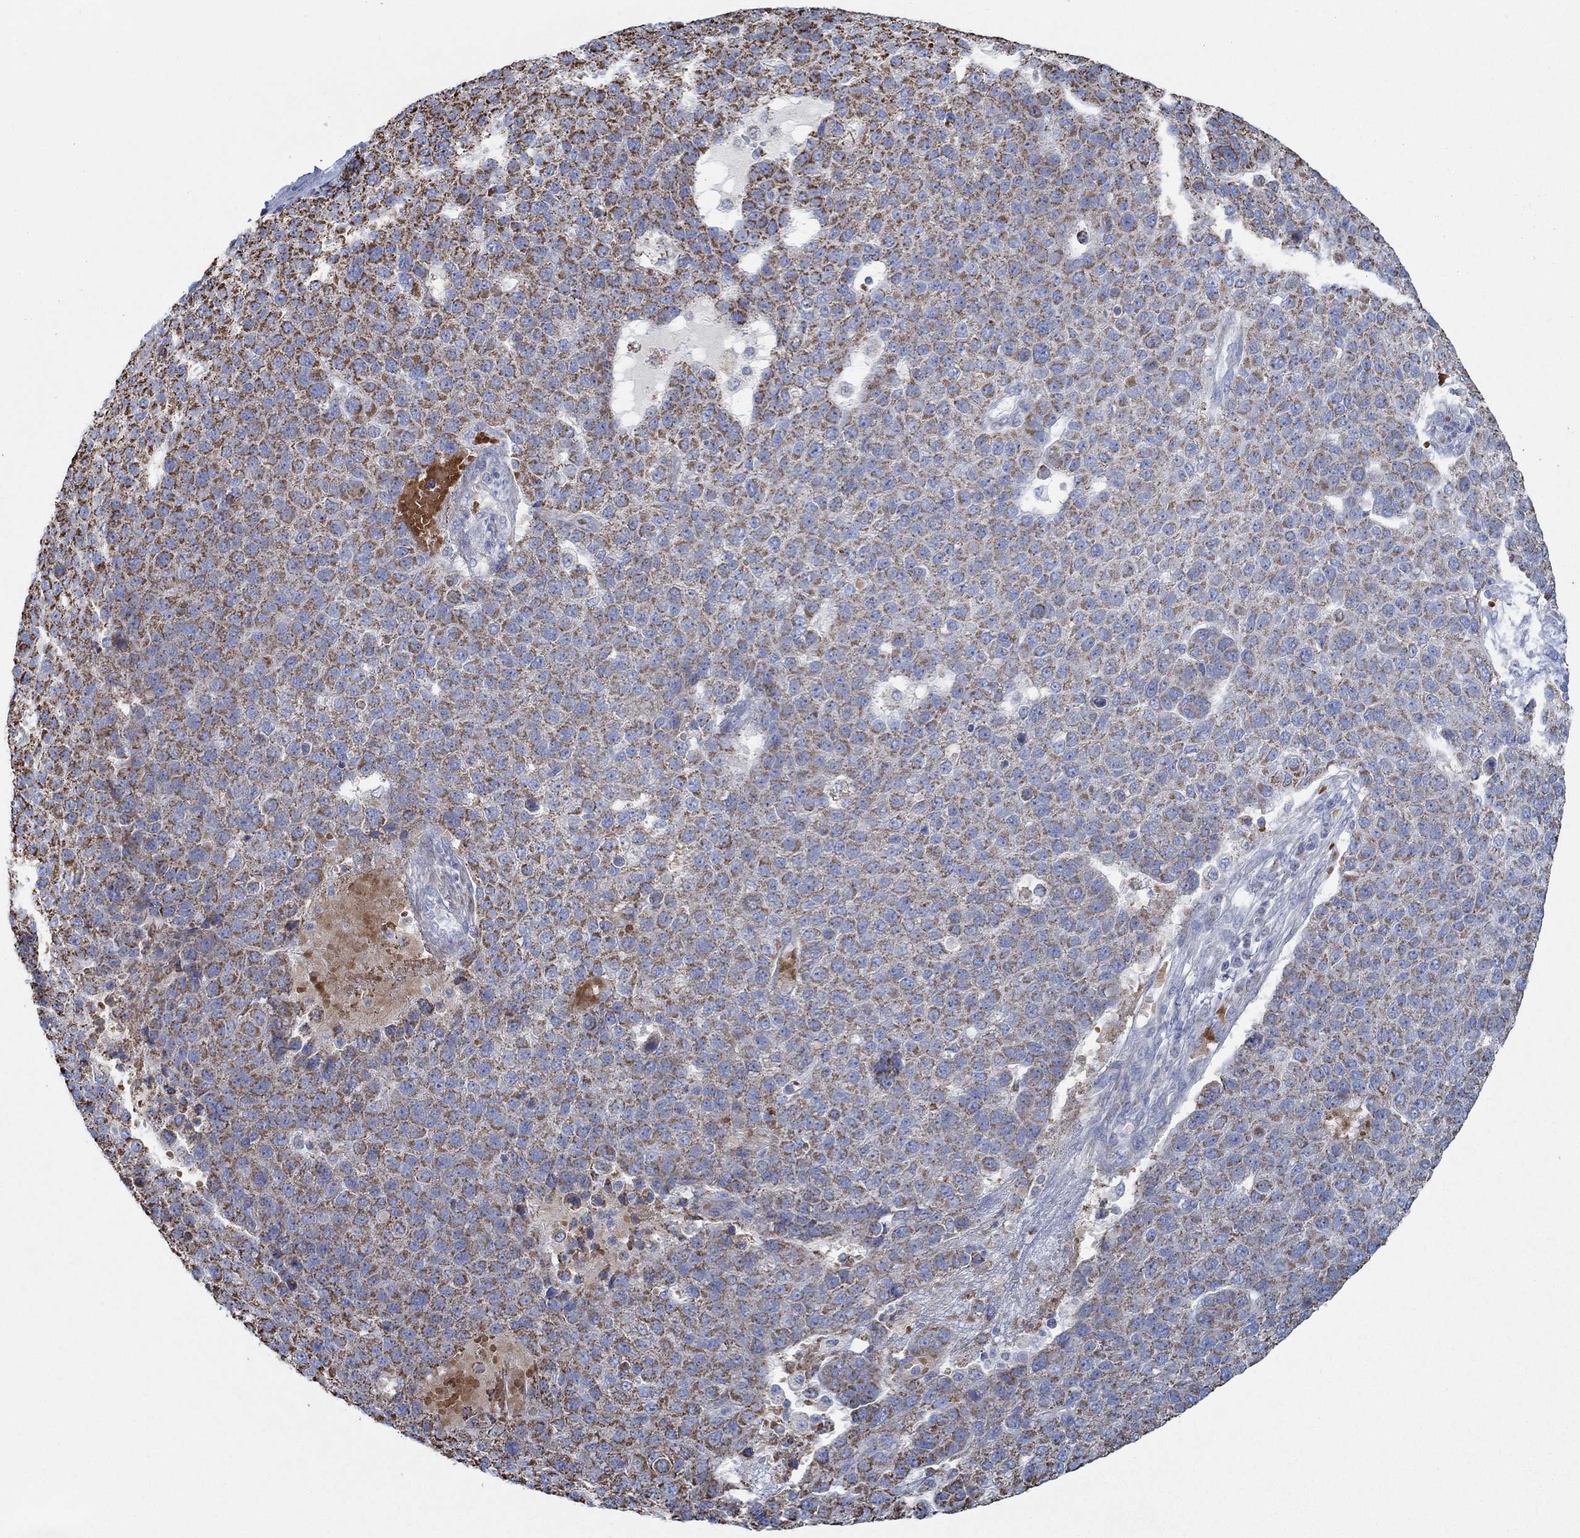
{"staining": {"intensity": "strong", "quantity": "25%-75%", "location": "cytoplasmic/membranous"}, "tissue": "pancreatic cancer", "cell_type": "Tumor cells", "image_type": "cancer", "snomed": [{"axis": "morphology", "description": "Adenocarcinoma, NOS"}, {"axis": "topography", "description": "Pancreas"}], "caption": "Brown immunohistochemical staining in pancreatic cancer exhibits strong cytoplasmic/membranous positivity in approximately 25%-75% of tumor cells. The protein of interest is stained brown, and the nuclei are stained in blue (DAB (3,3'-diaminobenzidine) IHC with brightfield microscopy, high magnification).", "gene": "GLOD5", "patient": {"sex": "female", "age": 61}}